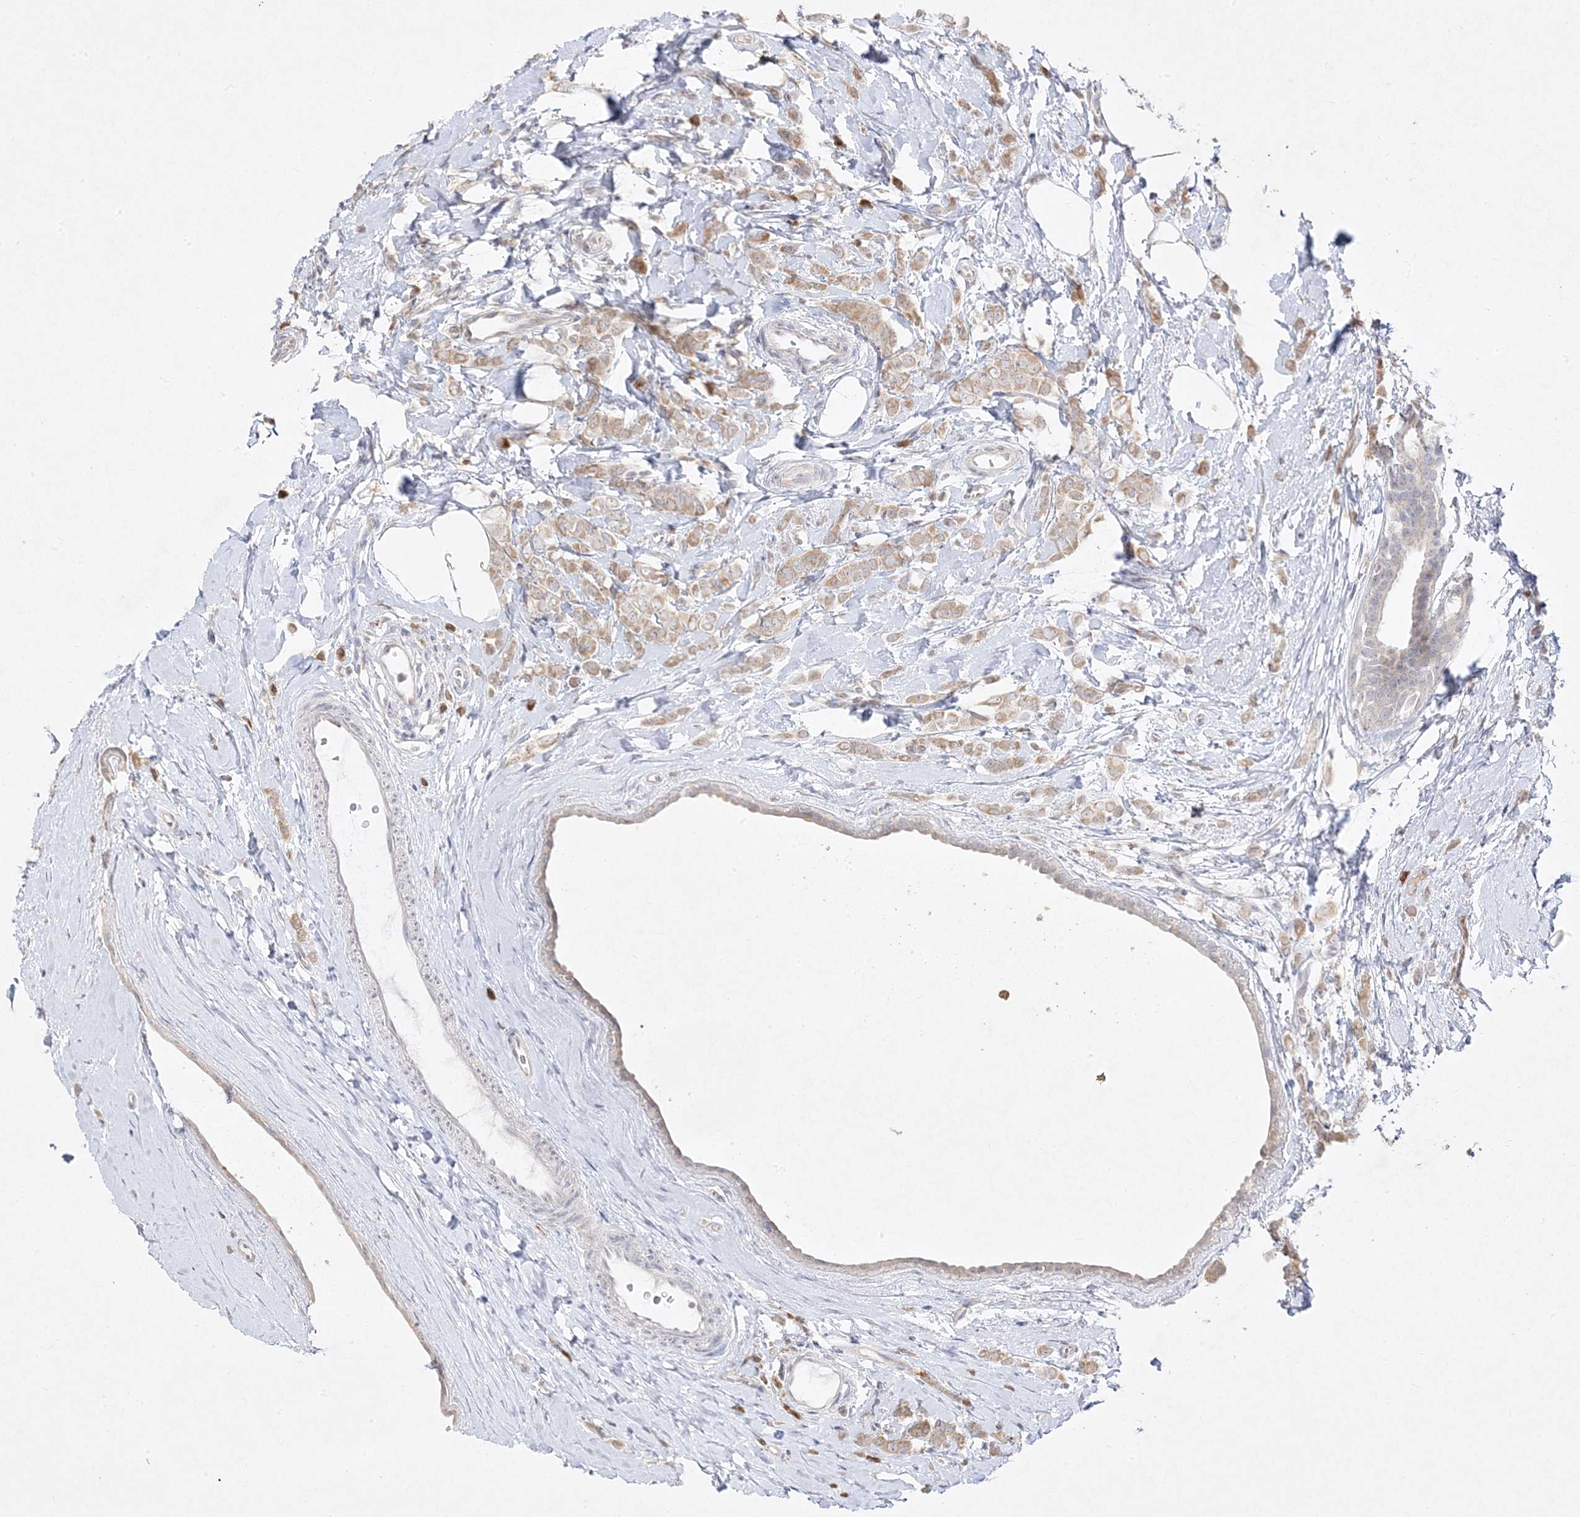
{"staining": {"intensity": "weak", "quantity": ">75%", "location": "cytoplasmic/membranous"}, "tissue": "breast cancer", "cell_type": "Tumor cells", "image_type": "cancer", "snomed": [{"axis": "morphology", "description": "Lobular carcinoma"}, {"axis": "topography", "description": "Breast"}], "caption": "There is low levels of weak cytoplasmic/membranous expression in tumor cells of lobular carcinoma (breast), as demonstrated by immunohistochemical staining (brown color).", "gene": "C2CD2", "patient": {"sex": "female", "age": 47}}